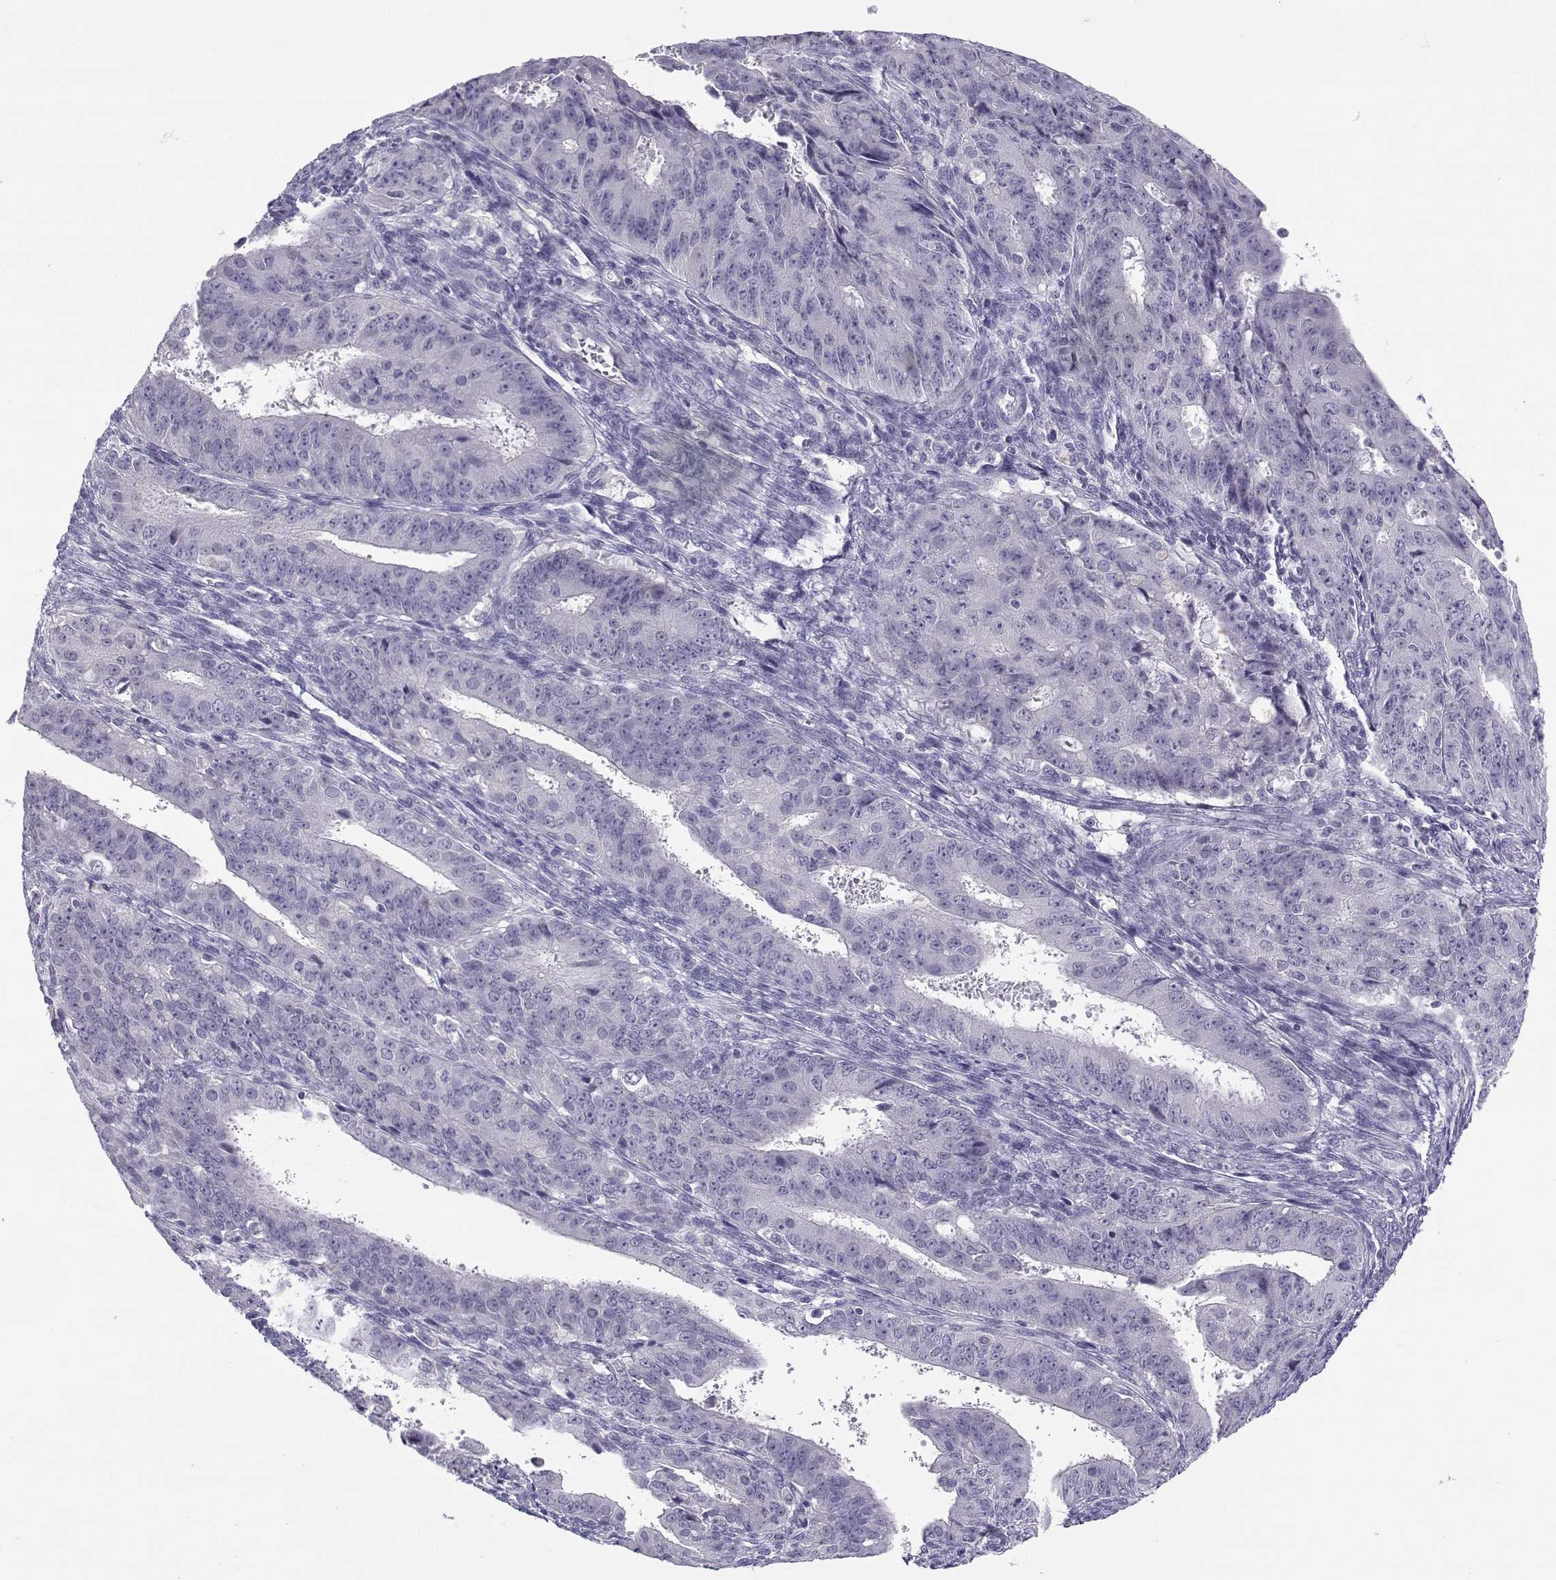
{"staining": {"intensity": "negative", "quantity": "none", "location": "none"}, "tissue": "ovarian cancer", "cell_type": "Tumor cells", "image_type": "cancer", "snomed": [{"axis": "morphology", "description": "Carcinoma, endometroid"}, {"axis": "topography", "description": "Ovary"}], "caption": "Immunohistochemistry photomicrograph of neoplastic tissue: ovarian endometroid carcinoma stained with DAB demonstrates no significant protein expression in tumor cells.", "gene": "CFAP77", "patient": {"sex": "female", "age": 42}}